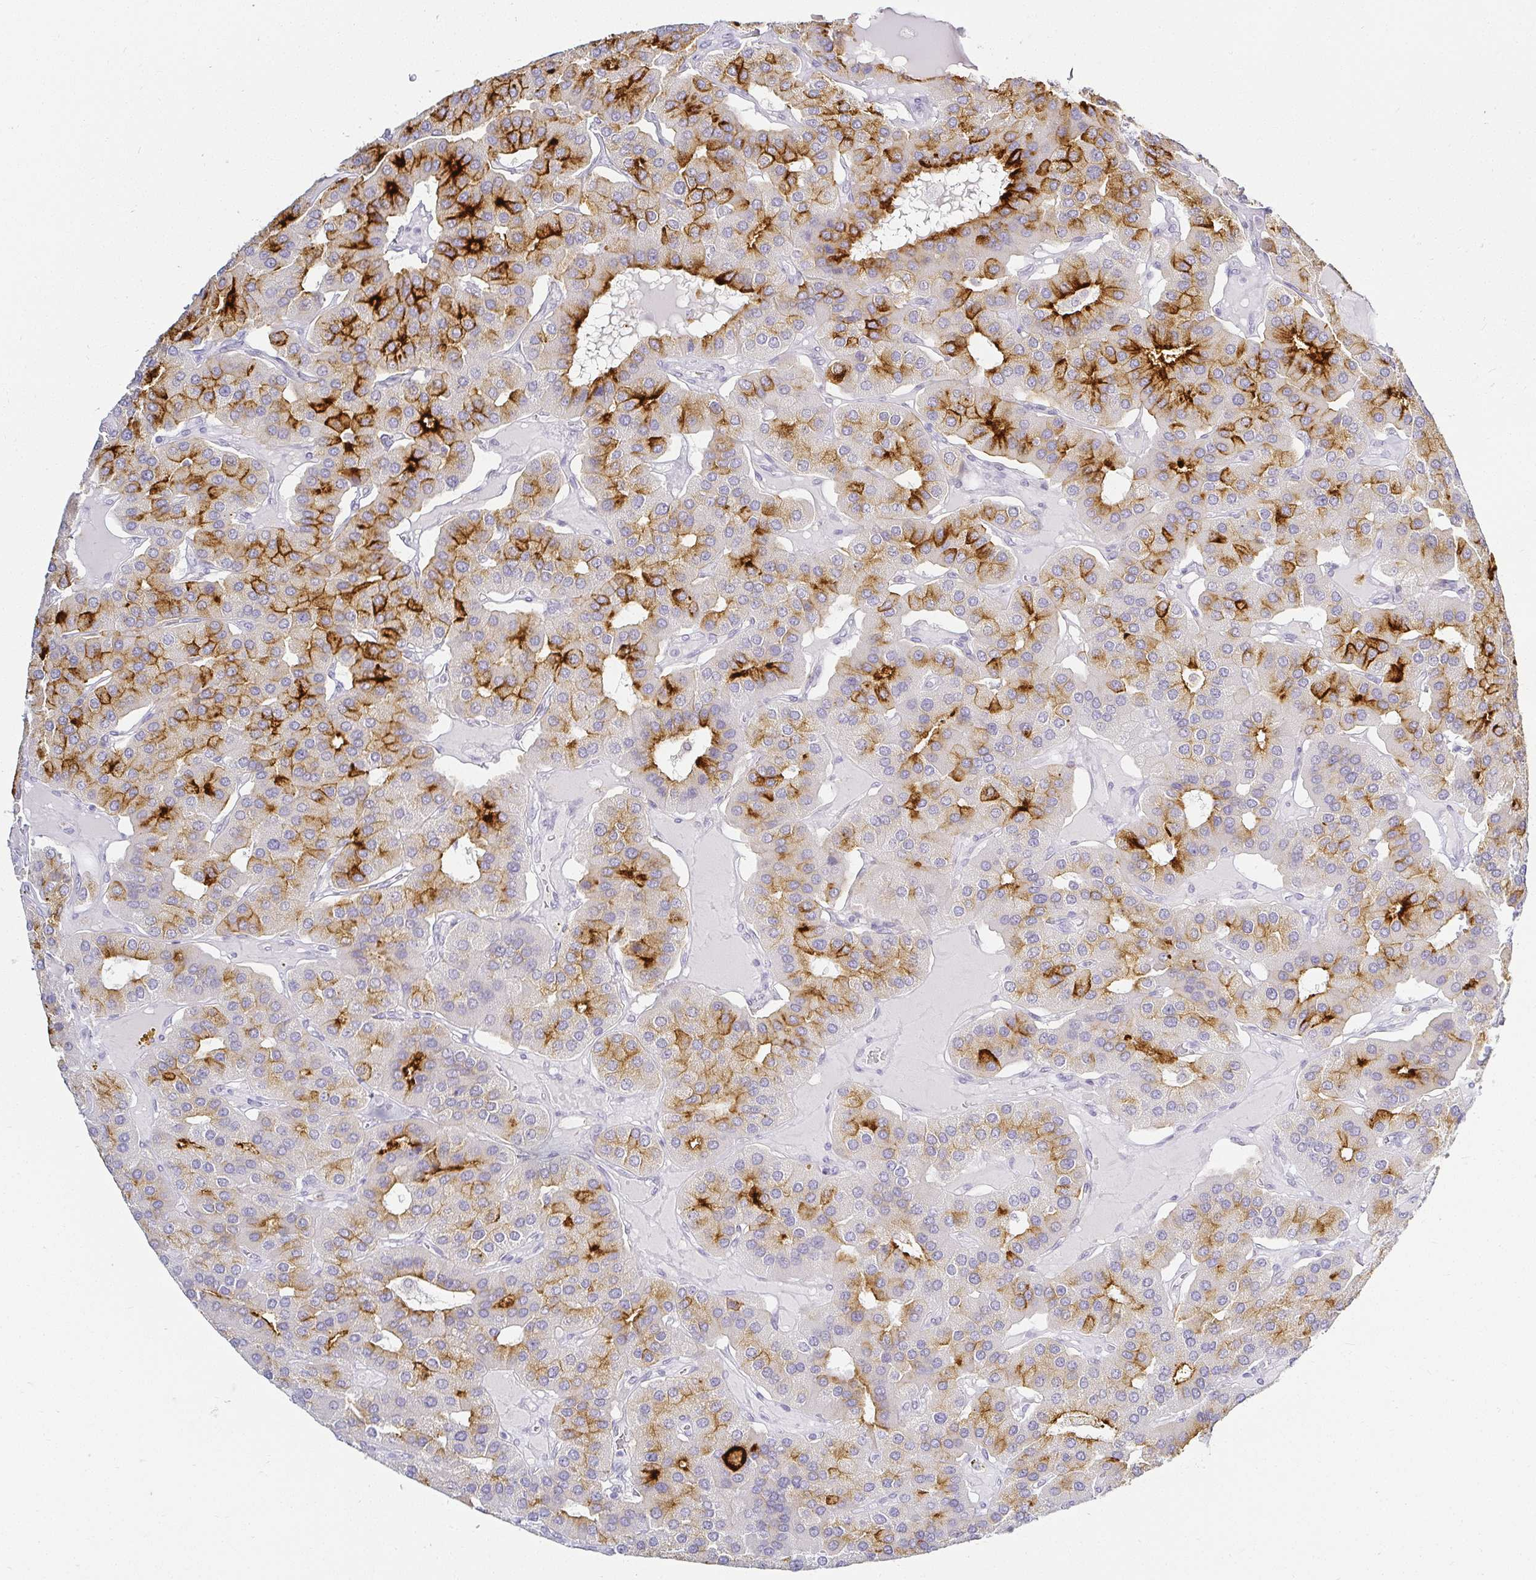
{"staining": {"intensity": "strong", "quantity": "<25%", "location": "cytoplasmic/membranous"}, "tissue": "parathyroid gland", "cell_type": "Glandular cells", "image_type": "normal", "snomed": [{"axis": "morphology", "description": "Normal tissue, NOS"}, {"axis": "morphology", "description": "Adenoma, NOS"}, {"axis": "topography", "description": "Parathyroid gland"}], "caption": "Strong cytoplasmic/membranous staining is appreciated in approximately <25% of glandular cells in normal parathyroid gland.", "gene": "ACAN", "patient": {"sex": "female", "age": 86}}